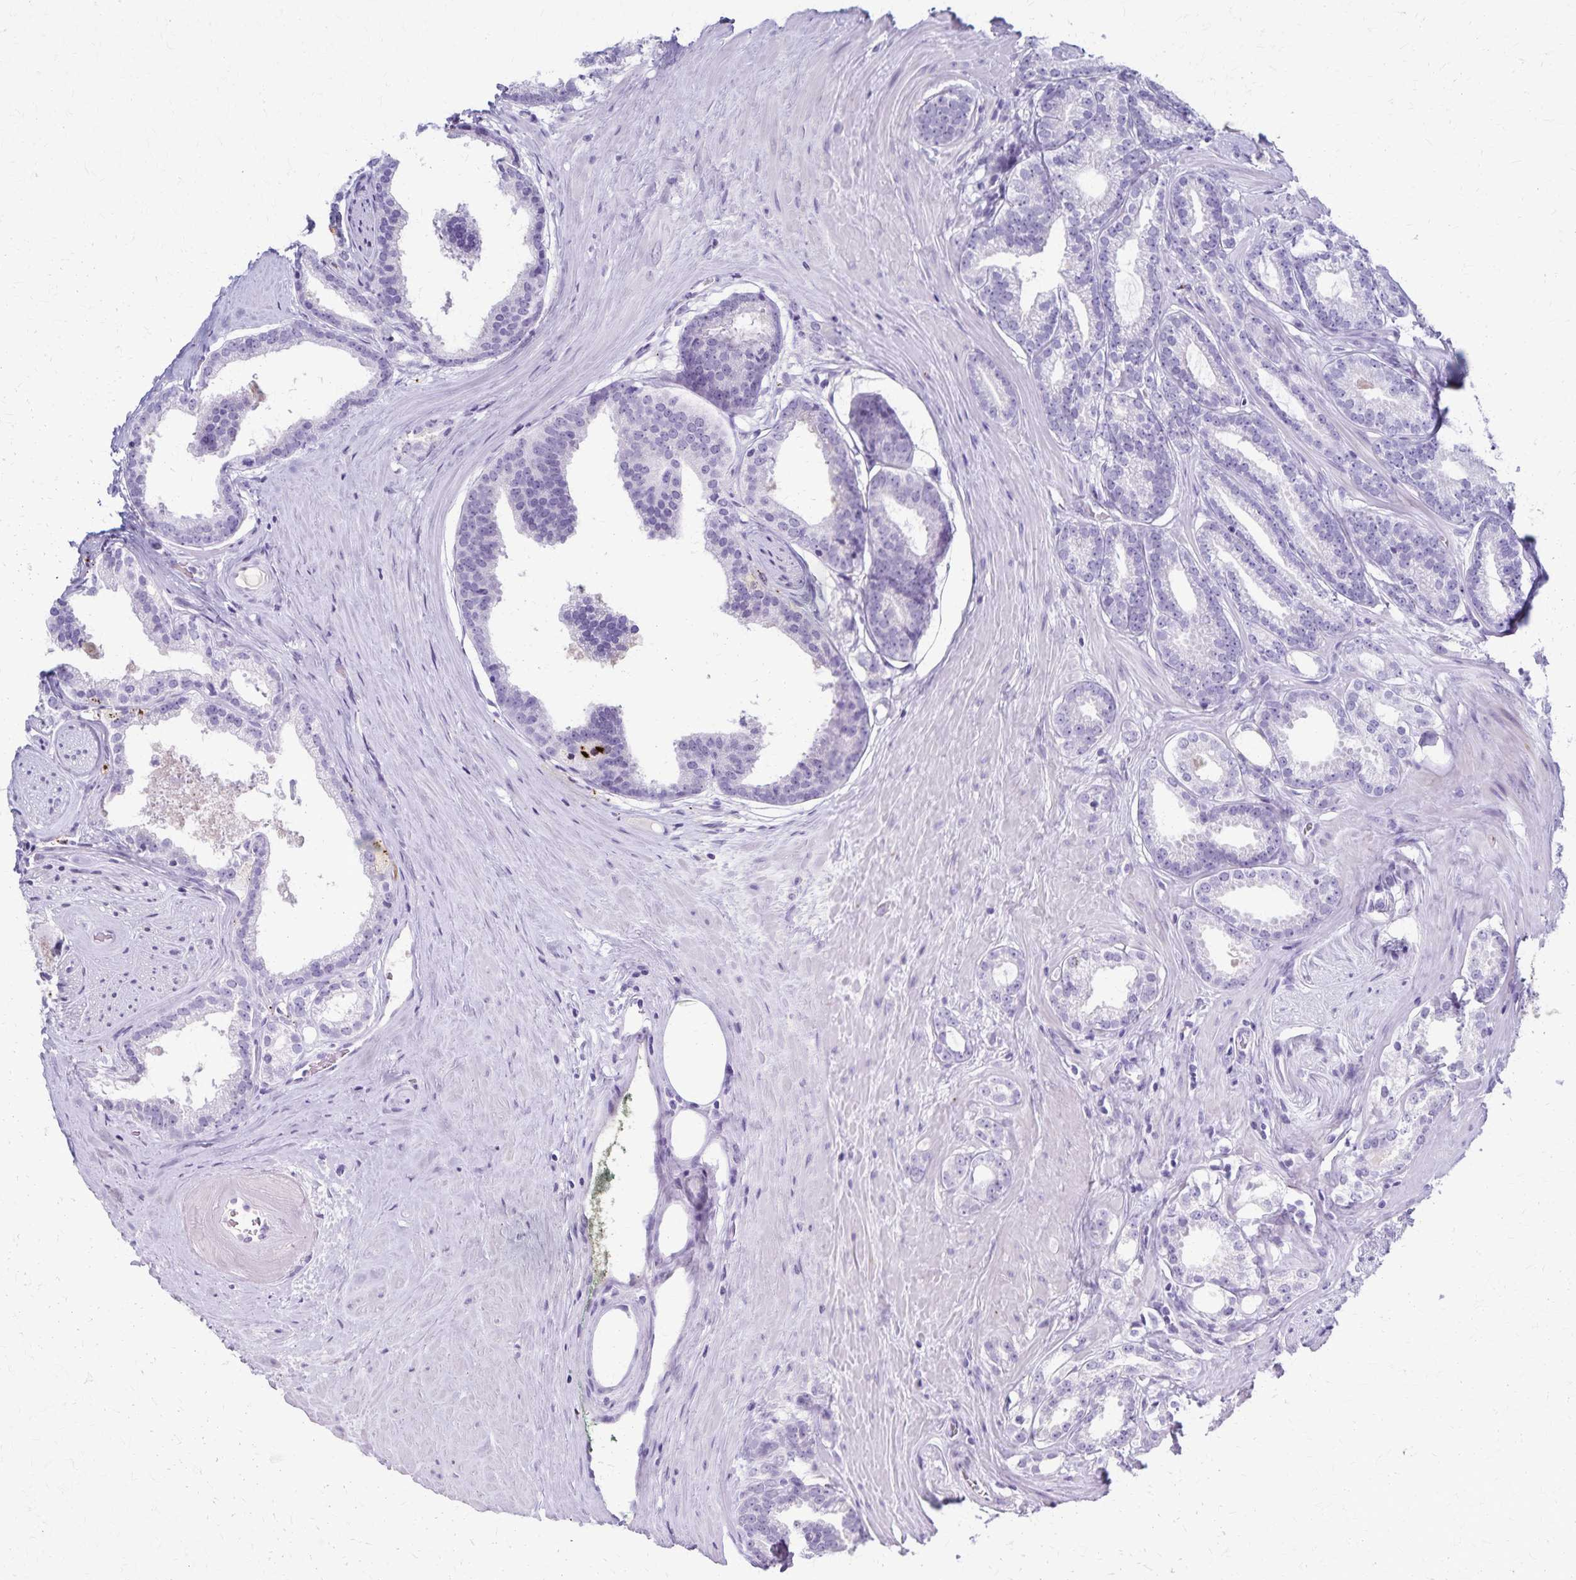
{"staining": {"intensity": "negative", "quantity": "none", "location": "none"}, "tissue": "prostate cancer", "cell_type": "Tumor cells", "image_type": "cancer", "snomed": [{"axis": "morphology", "description": "Adenocarcinoma, Low grade"}, {"axis": "topography", "description": "Prostate"}], "caption": "Photomicrograph shows no significant protein staining in tumor cells of low-grade adenocarcinoma (prostate).", "gene": "TMEM60", "patient": {"sex": "male", "age": 65}}